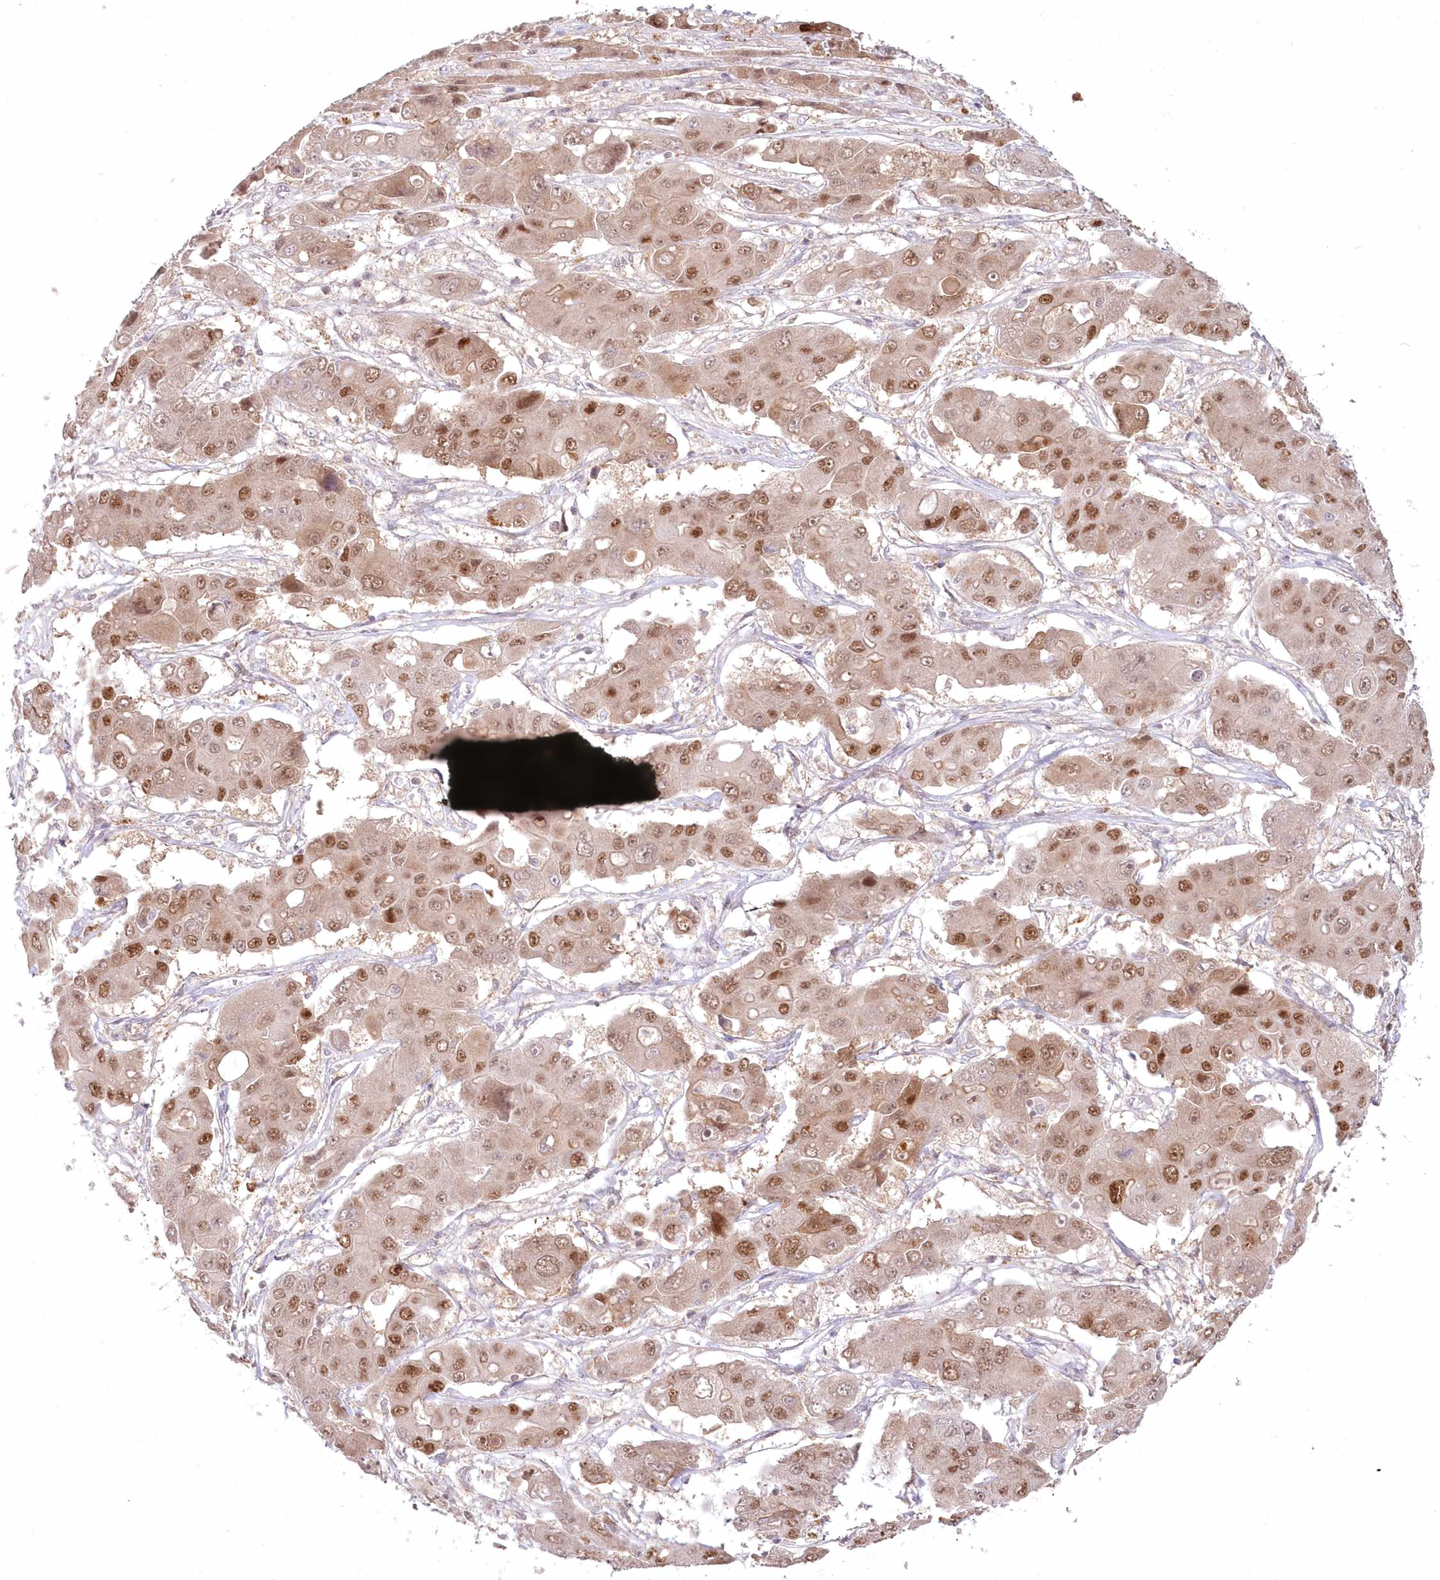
{"staining": {"intensity": "moderate", "quantity": ">75%", "location": "nuclear"}, "tissue": "liver cancer", "cell_type": "Tumor cells", "image_type": "cancer", "snomed": [{"axis": "morphology", "description": "Cholangiocarcinoma"}, {"axis": "topography", "description": "Liver"}], "caption": "A brown stain labels moderate nuclear staining of a protein in human liver cancer (cholangiocarcinoma) tumor cells.", "gene": "ASCC1", "patient": {"sex": "male", "age": 67}}